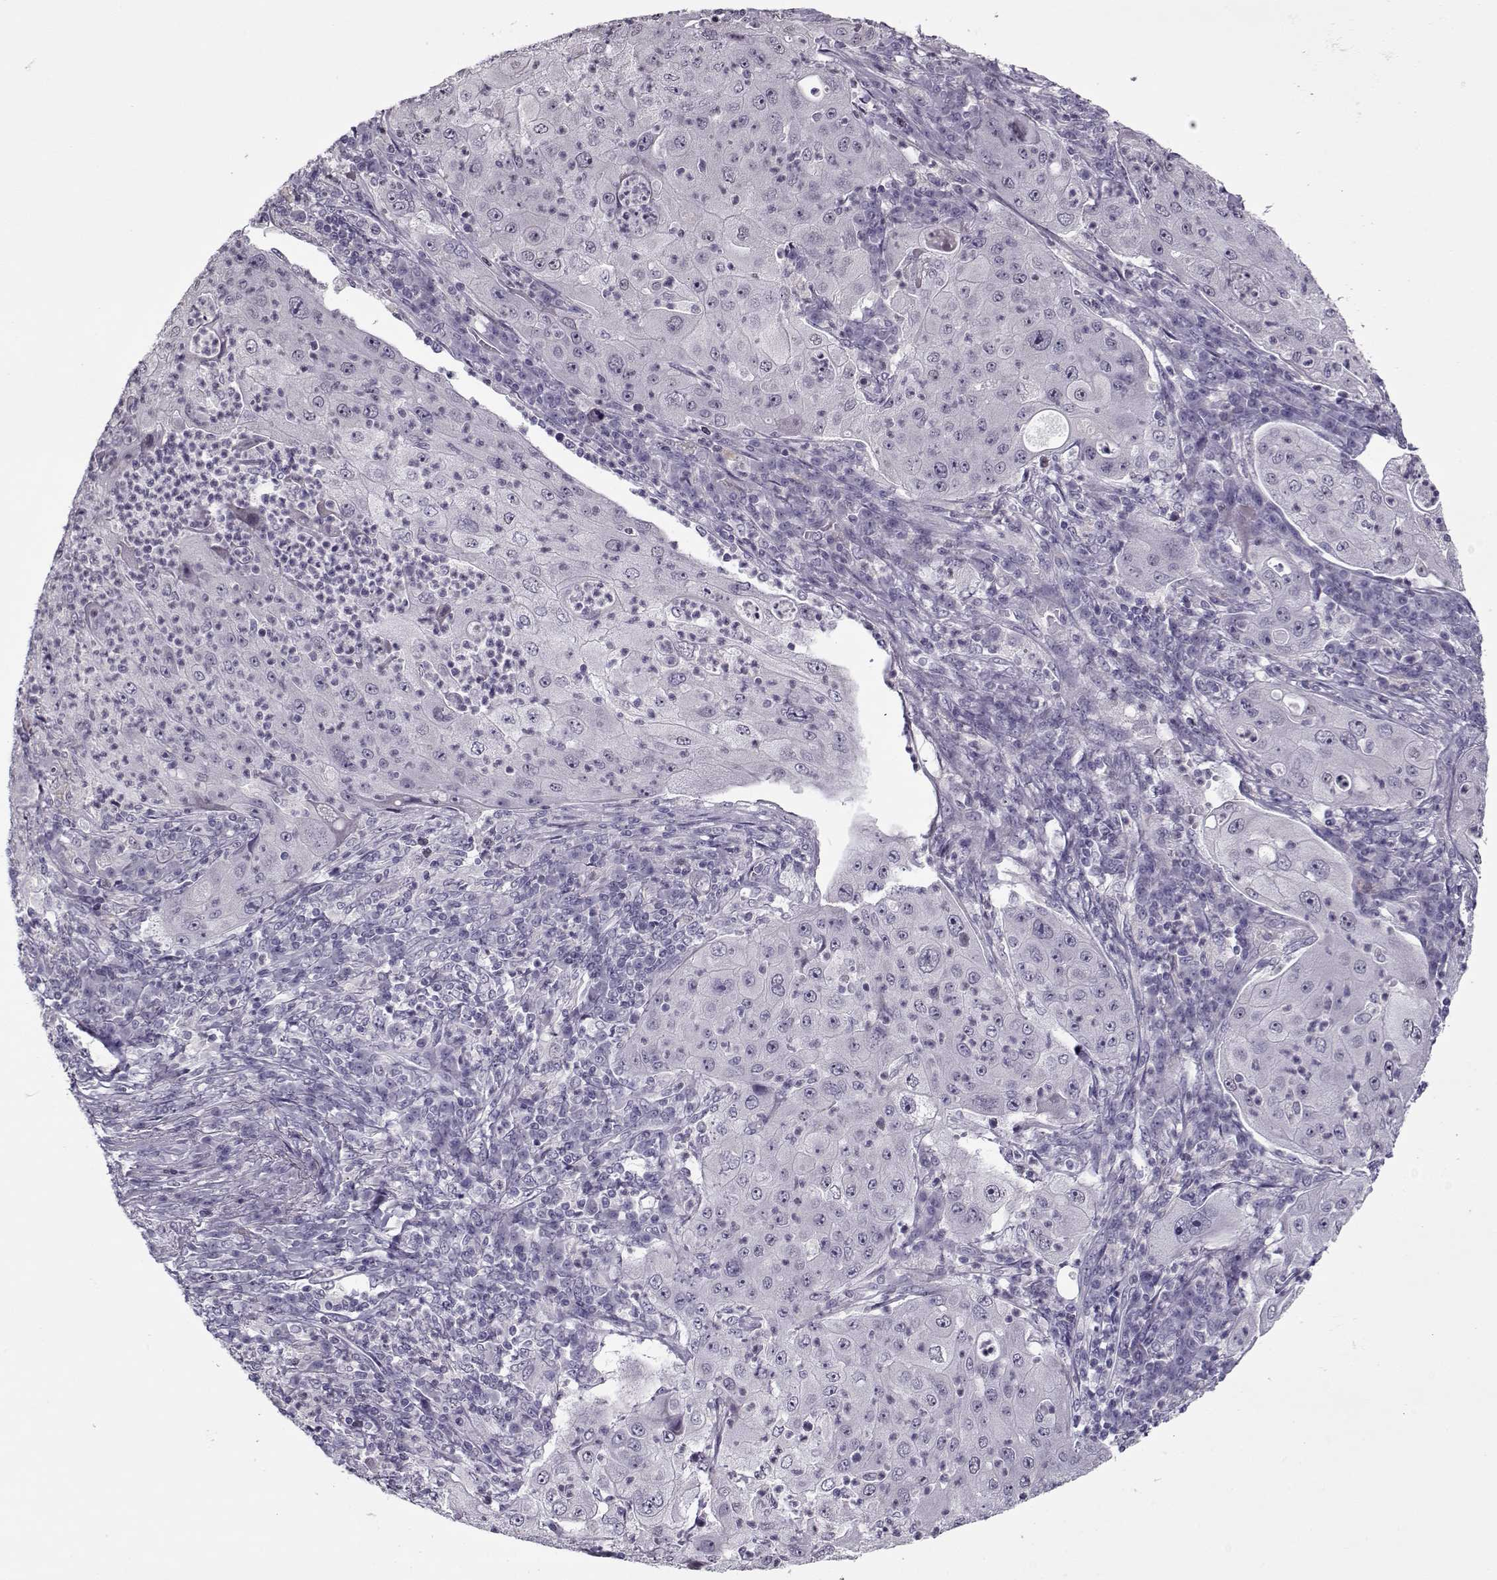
{"staining": {"intensity": "negative", "quantity": "none", "location": "none"}, "tissue": "lung cancer", "cell_type": "Tumor cells", "image_type": "cancer", "snomed": [{"axis": "morphology", "description": "Squamous cell carcinoma, NOS"}, {"axis": "topography", "description": "Lung"}], "caption": "An image of human squamous cell carcinoma (lung) is negative for staining in tumor cells.", "gene": "CIBAR1", "patient": {"sex": "female", "age": 59}}